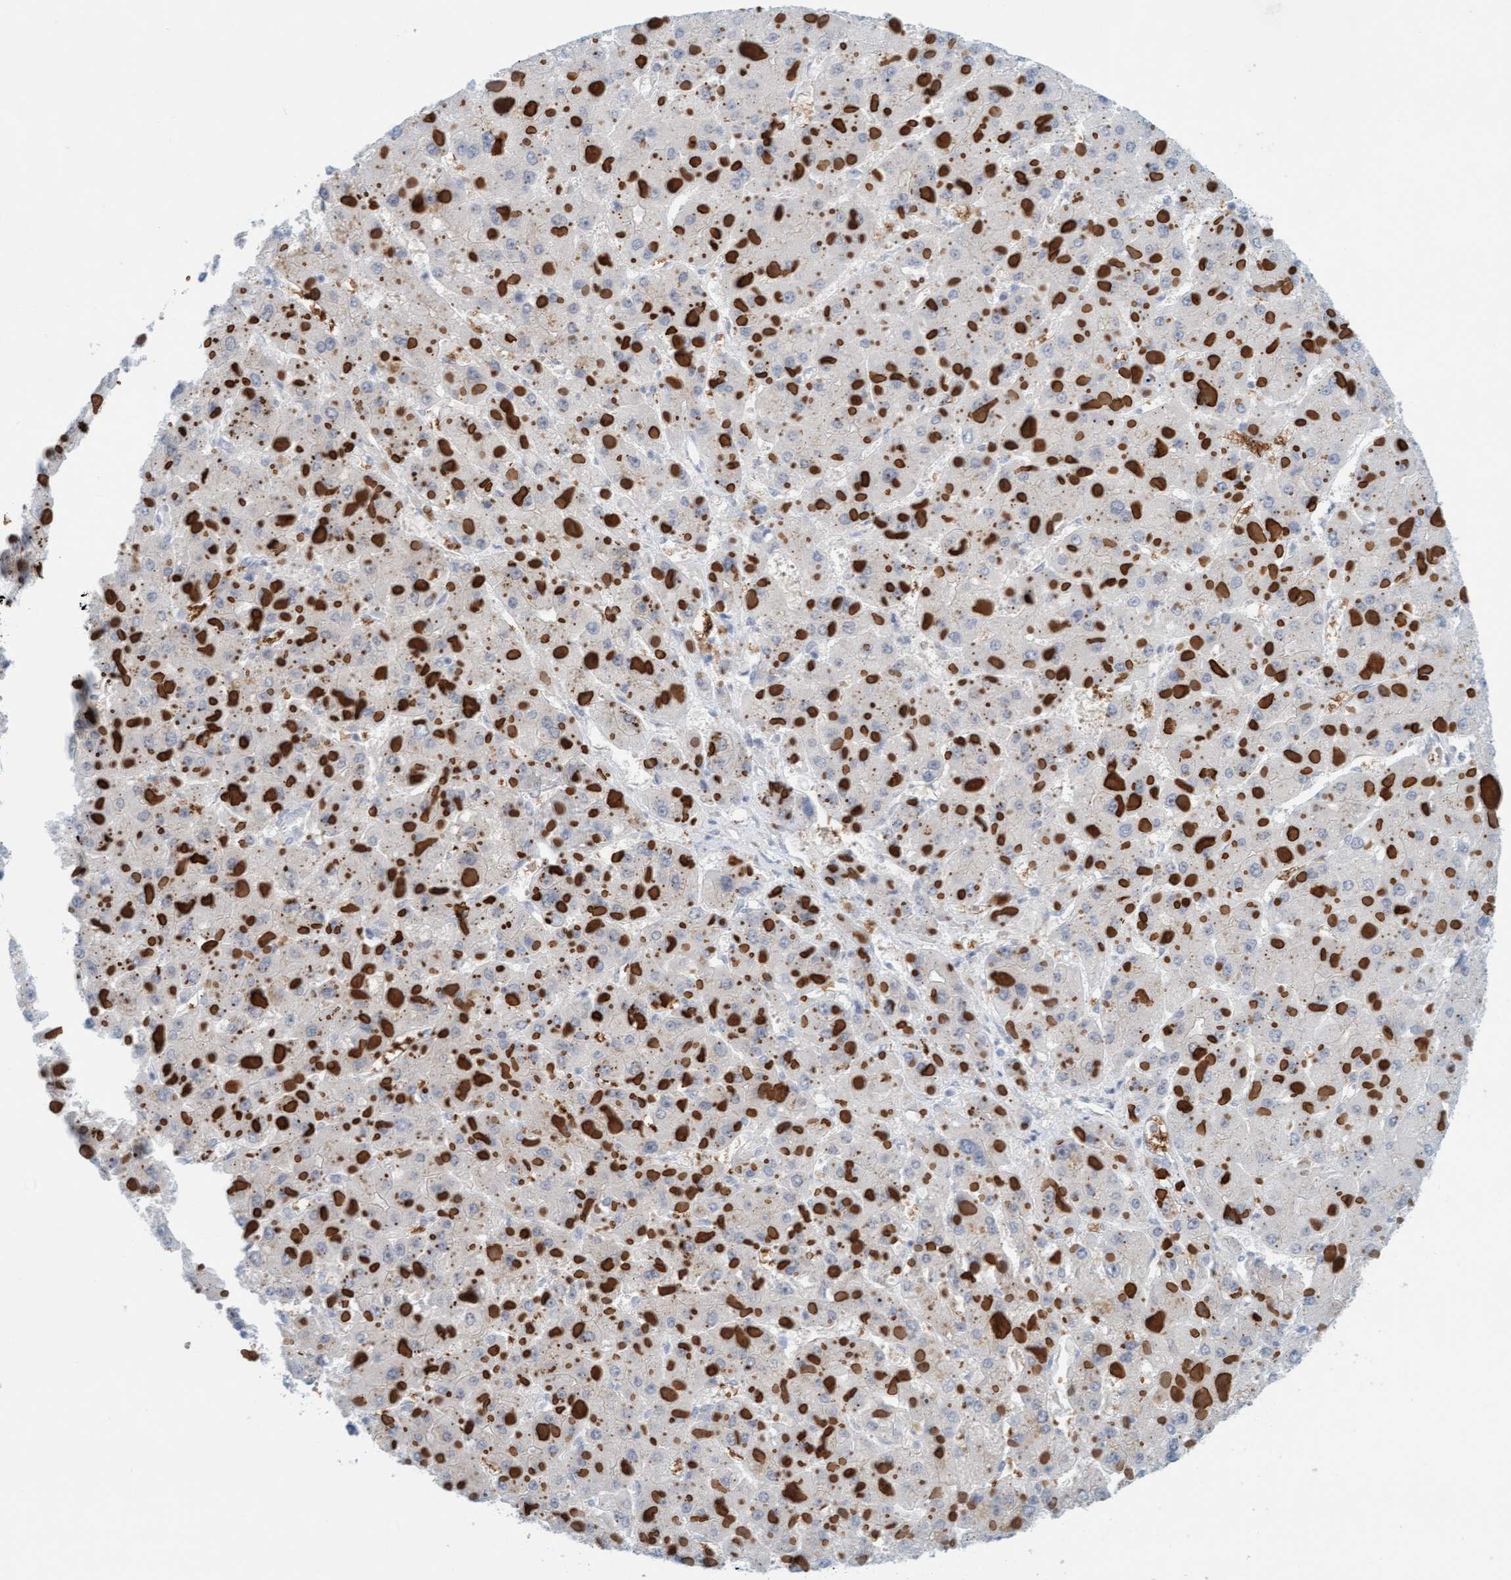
{"staining": {"intensity": "negative", "quantity": "none", "location": "none"}, "tissue": "liver cancer", "cell_type": "Tumor cells", "image_type": "cancer", "snomed": [{"axis": "morphology", "description": "Carcinoma, Hepatocellular, NOS"}, {"axis": "topography", "description": "Liver"}], "caption": "Tumor cells show no significant protein staining in liver cancer (hepatocellular carcinoma).", "gene": "EIF4EBP1", "patient": {"sex": "female", "age": 73}}